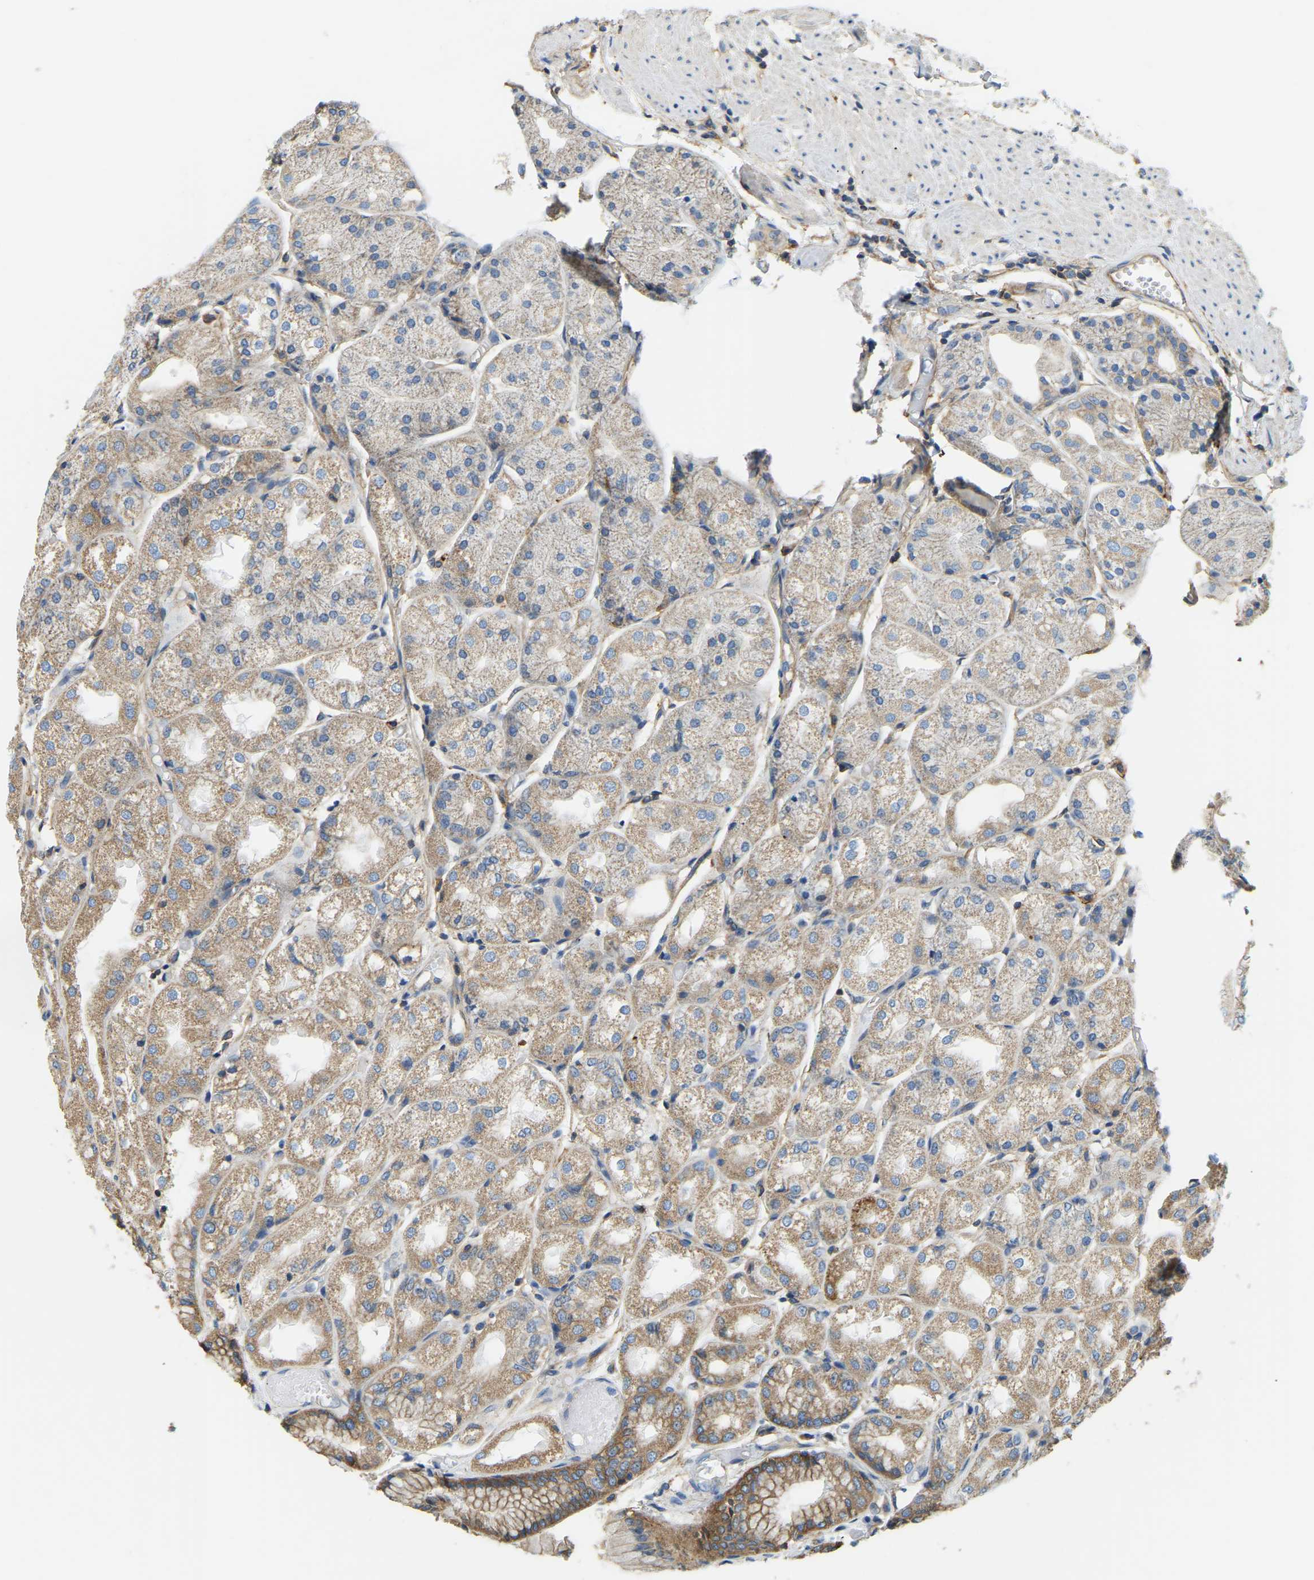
{"staining": {"intensity": "moderate", "quantity": "25%-75%", "location": "cytoplasmic/membranous"}, "tissue": "stomach", "cell_type": "Glandular cells", "image_type": "normal", "snomed": [{"axis": "morphology", "description": "Normal tissue, NOS"}, {"axis": "topography", "description": "Stomach, upper"}], "caption": "A medium amount of moderate cytoplasmic/membranous staining is seen in about 25%-75% of glandular cells in benign stomach.", "gene": "AHNAK", "patient": {"sex": "male", "age": 72}}